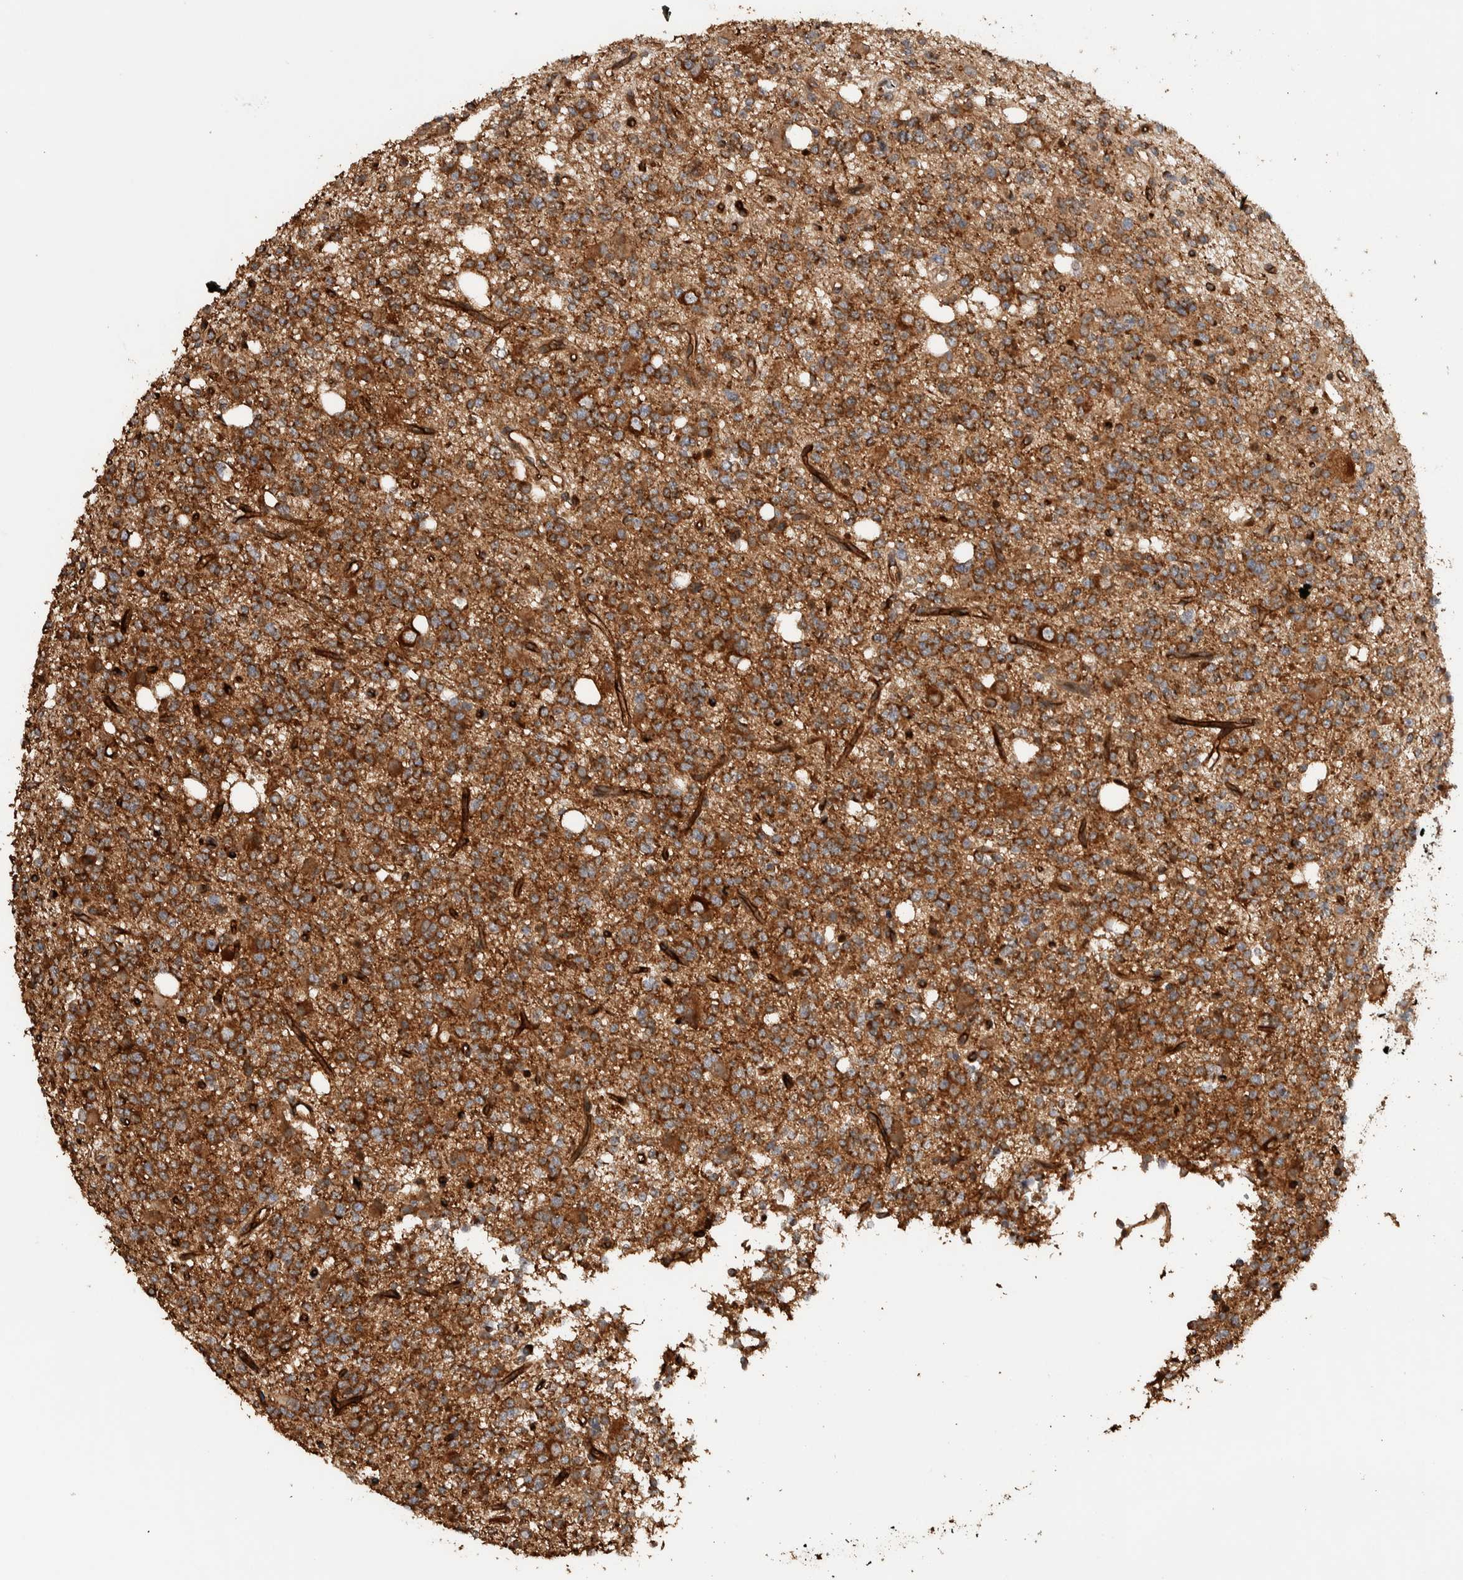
{"staining": {"intensity": "moderate", "quantity": ">75%", "location": "cytoplasmic/membranous"}, "tissue": "glioma", "cell_type": "Tumor cells", "image_type": "cancer", "snomed": [{"axis": "morphology", "description": "Glioma, malignant, High grade"}, {"axis": "topography", "description": "Brain"}], "caption": "Moderate cytoplasmic/membranous expression for a protein is seen in about >75% of tumor cells of malignant glioma (high-grade) using immunohistochemistry.", "gene": "VPS53", "patient": {"sex": "female", "age": 62}}